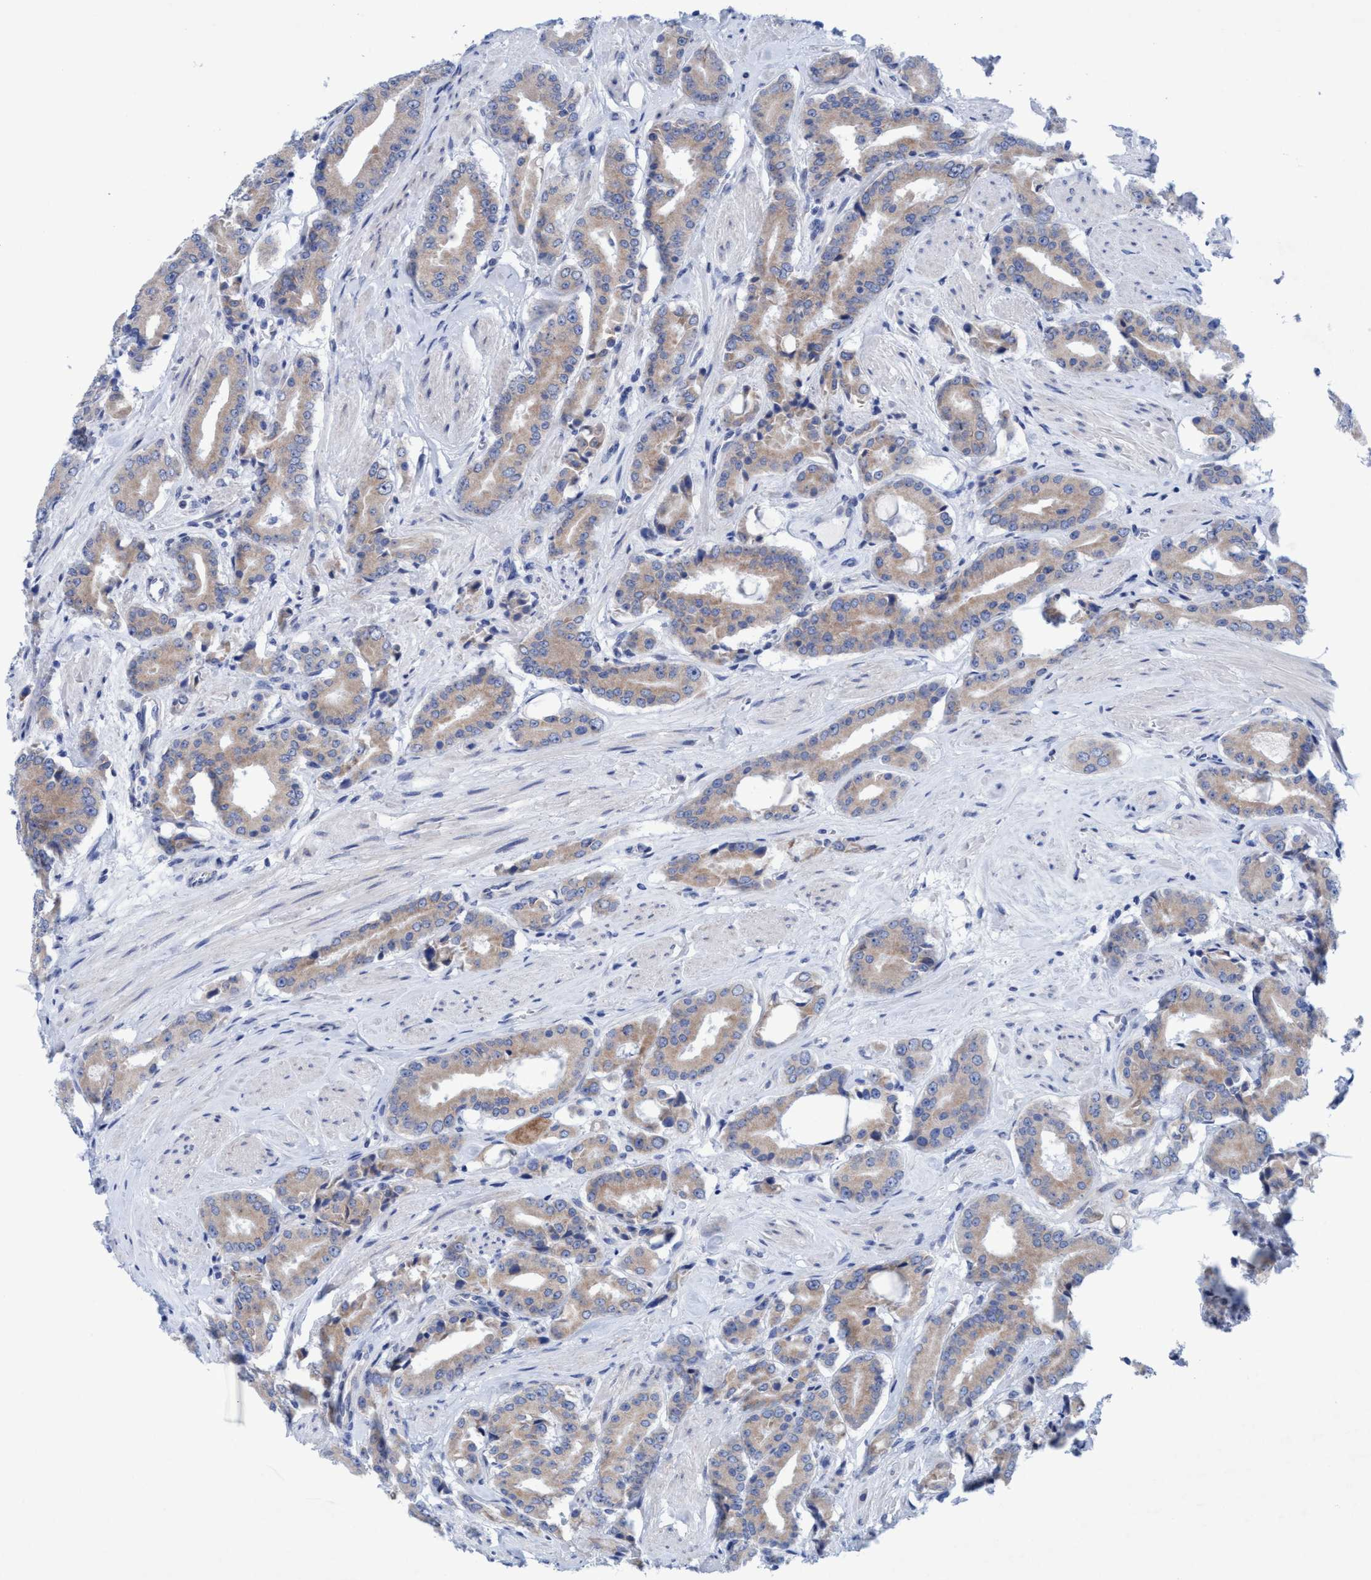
{"staining": {"intensity": "weak", "quantity": ">75%", "location": "cytoplasmic/membranous"}, "tissue": "prostate cancer", "cell_type": "Tumor cells", "image_type": "cancer", "snomed": [{"axis": "morphology", "description": "Adenocarcinoma, High grade"}, {"axis": "topography", "description": "Prostate"}], "caption": "This is an image of IHC staining of high-grade adenocarcinoma (prostate), which shows weak expression in the cytoplasmic/membranous of tumor cells.", "gene": "RSAD1", "patient": {"sex": "male", "age": 71}}